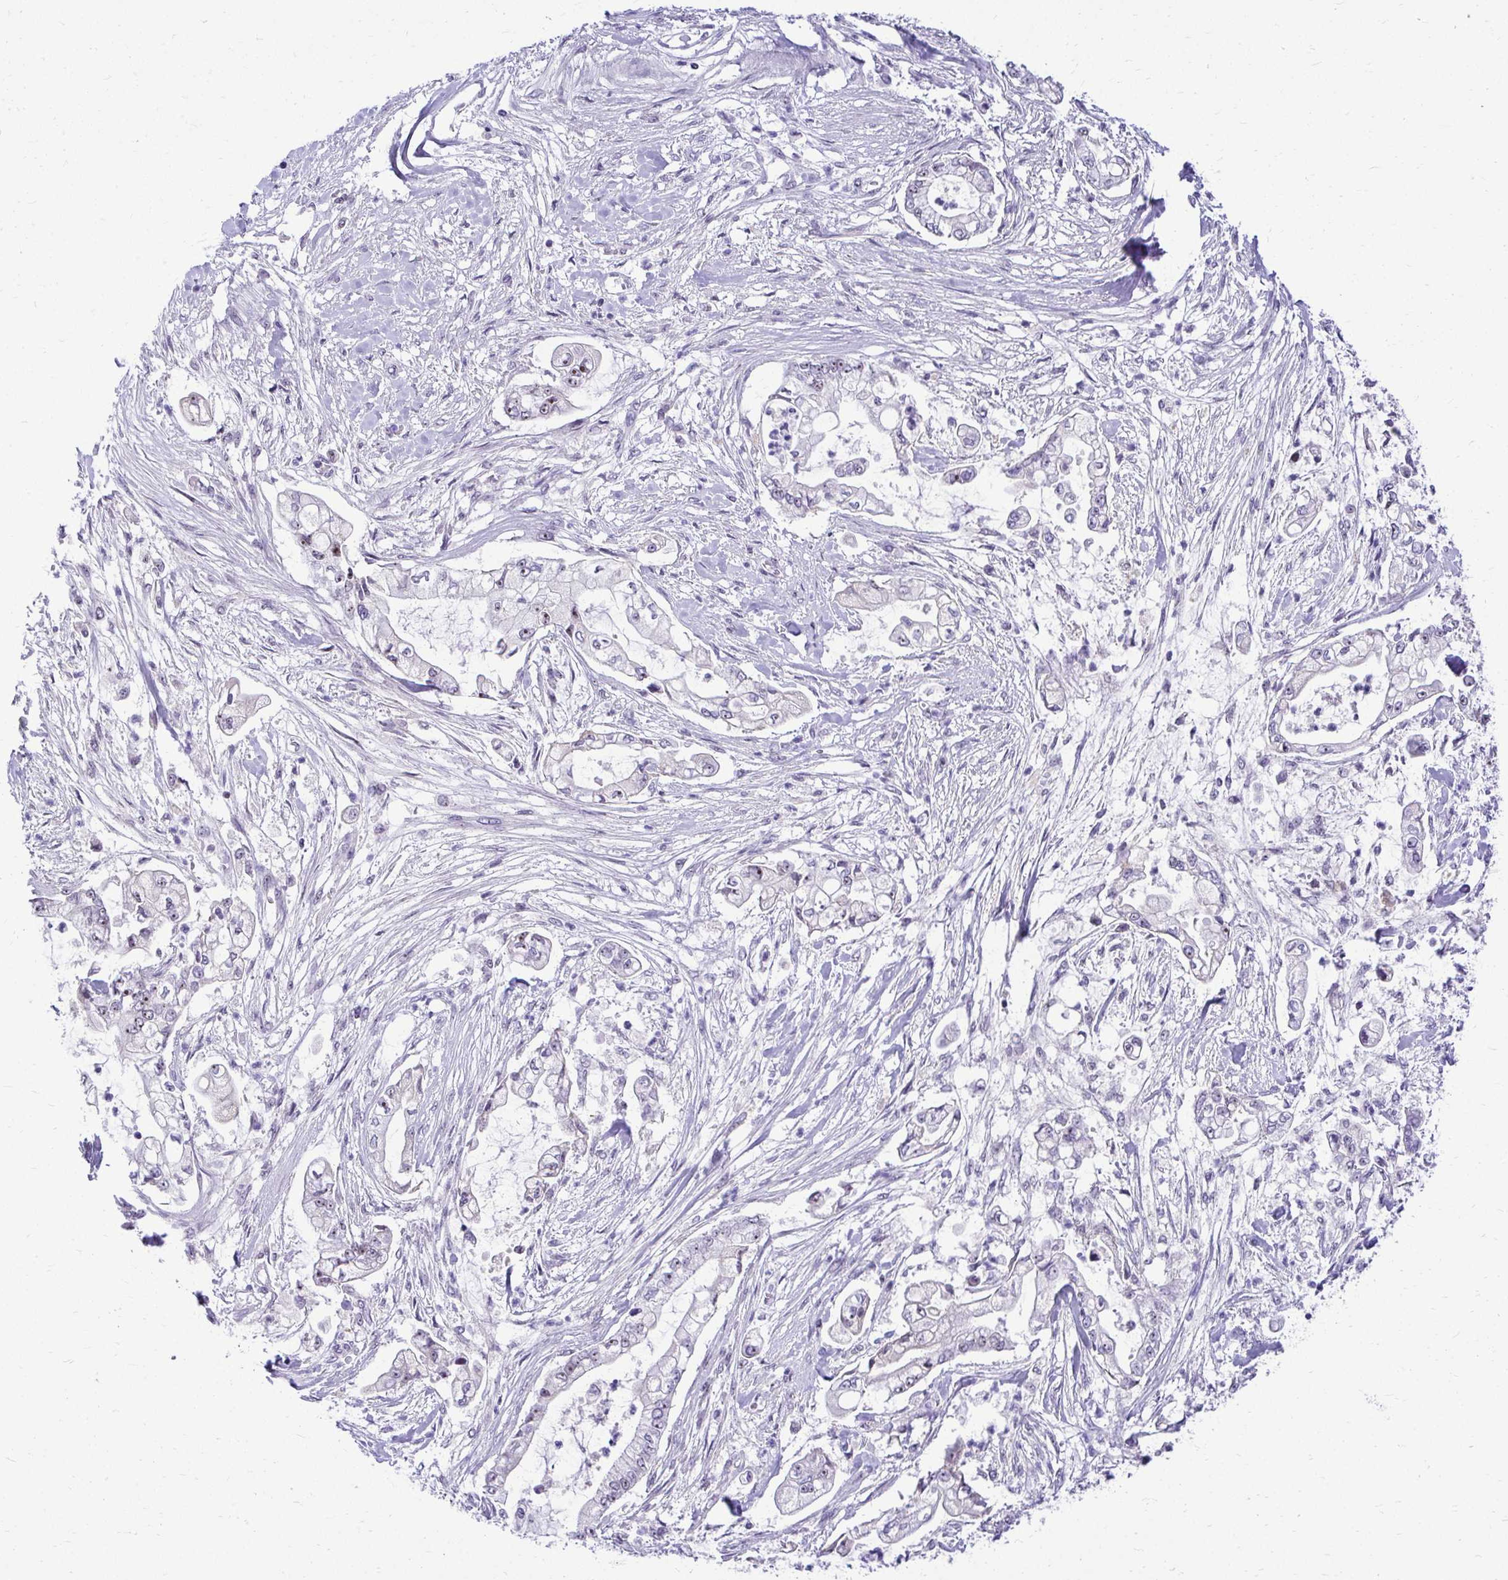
{"staining": {"intensity": "negative", "quantity": "none", "location": "none"}, "tissue": "pancreatic cancer", "cell_type": "Tumor cells", "image_type": "cancer", "snomed": [{"axis": "morphology", "description": "Adenocarcinoma, NOS"}, {"axis": "topography", "description": "Pancreas"}], "caption": "Tumor cells show no significant protein staining in adenocarcinoma (pancreatic).", "gene": "NIFK", "patient": {"sex": "female", "age": 69}}